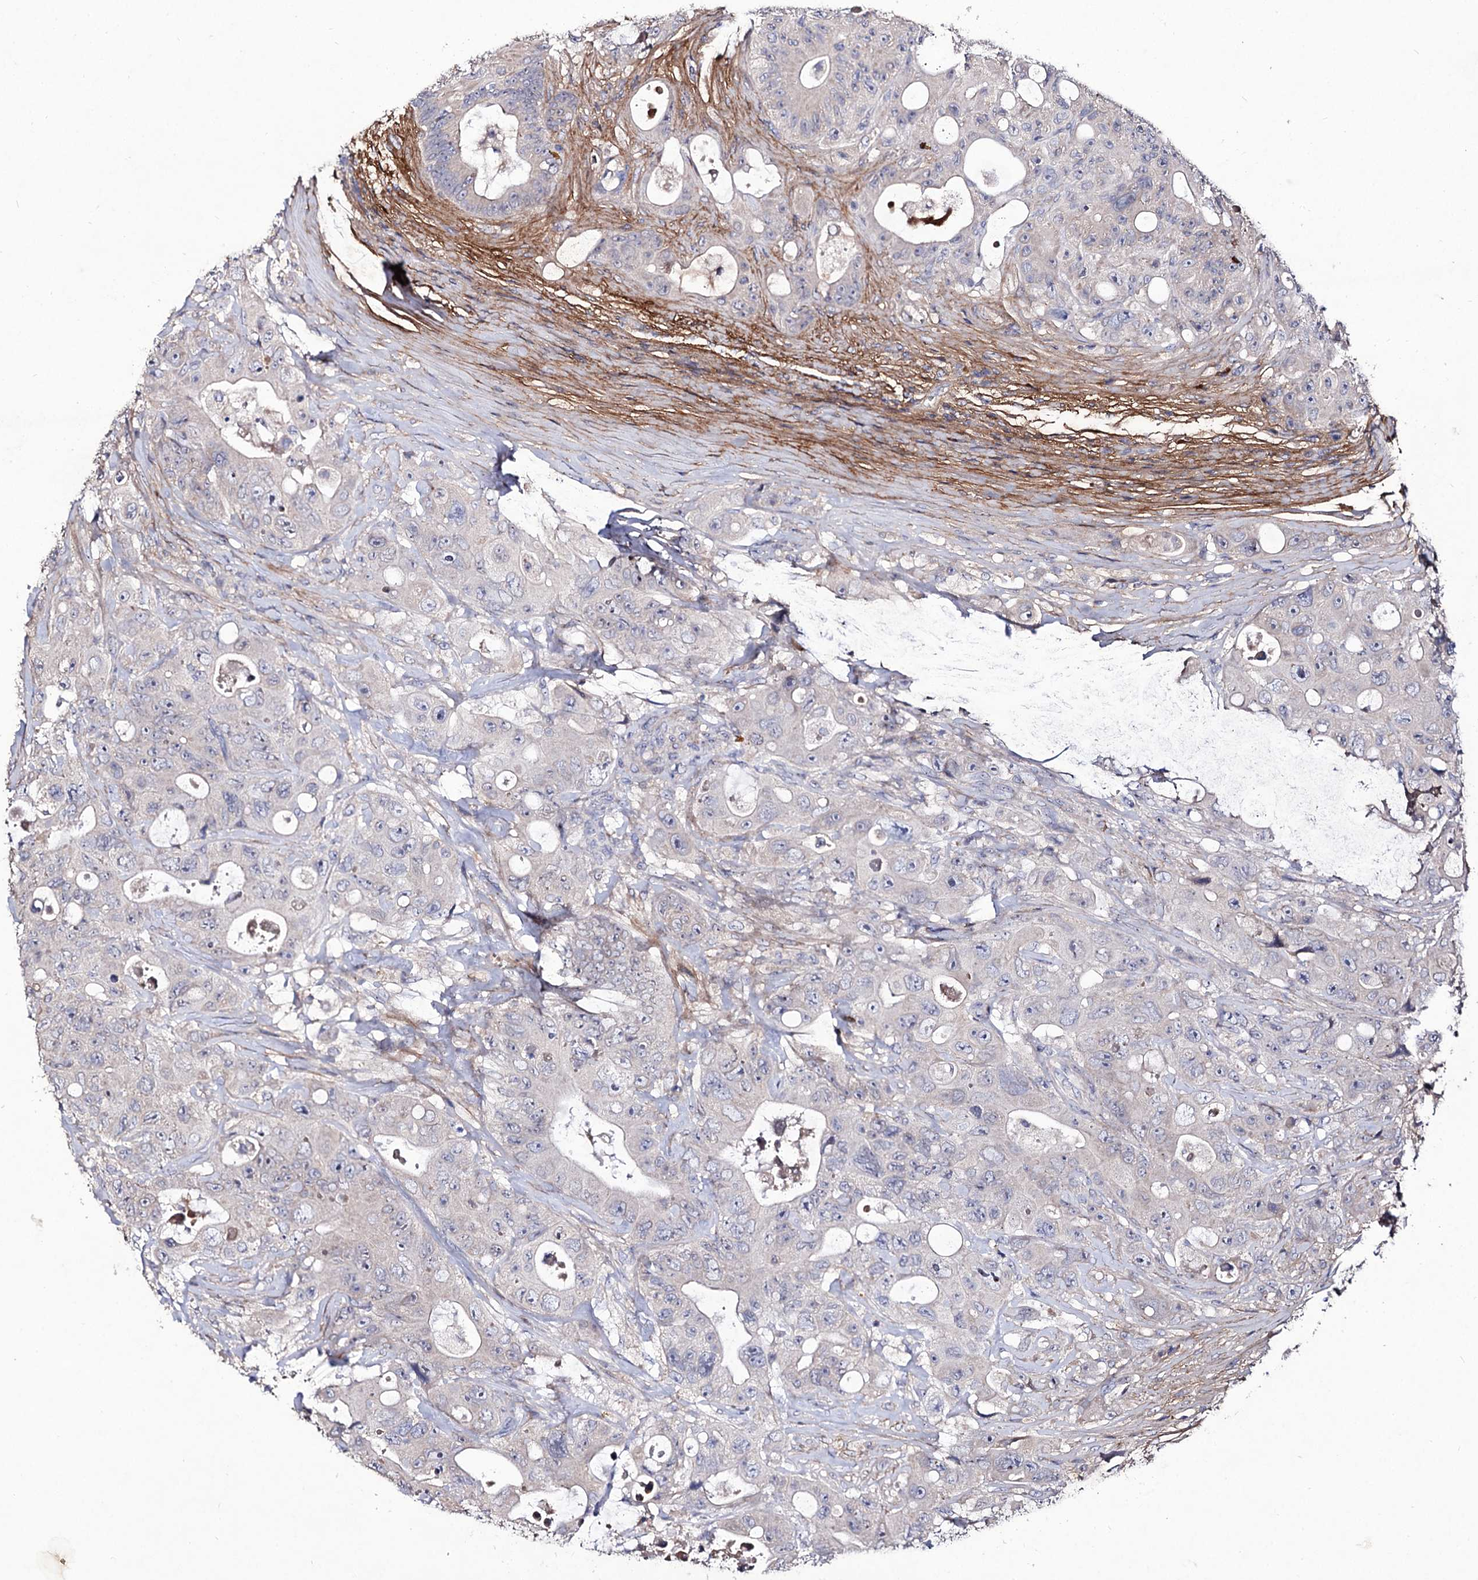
{"staining": {"intensity": "negative", "quantity": "none", "location": "none"}, "tissue": "colorectal cancer", "cell_type": "Tumor cells", "image_type": "cancer", "snomed": [{"axis": "morphology", "description": "Adenocarcinoma, NOS"}, {"axis": "topography", "description": "Colon"}], "caption": "High power microscopy image of an immunohistochemistry histopathology image of adenocarcinoma (colorectal), revealing no significant expression in tumor cells. (Immunohistochemistry, brightfield microscopy, high magnification).", "gene": "MYO1H", "patient": {"sex": "female", "age": 46}}